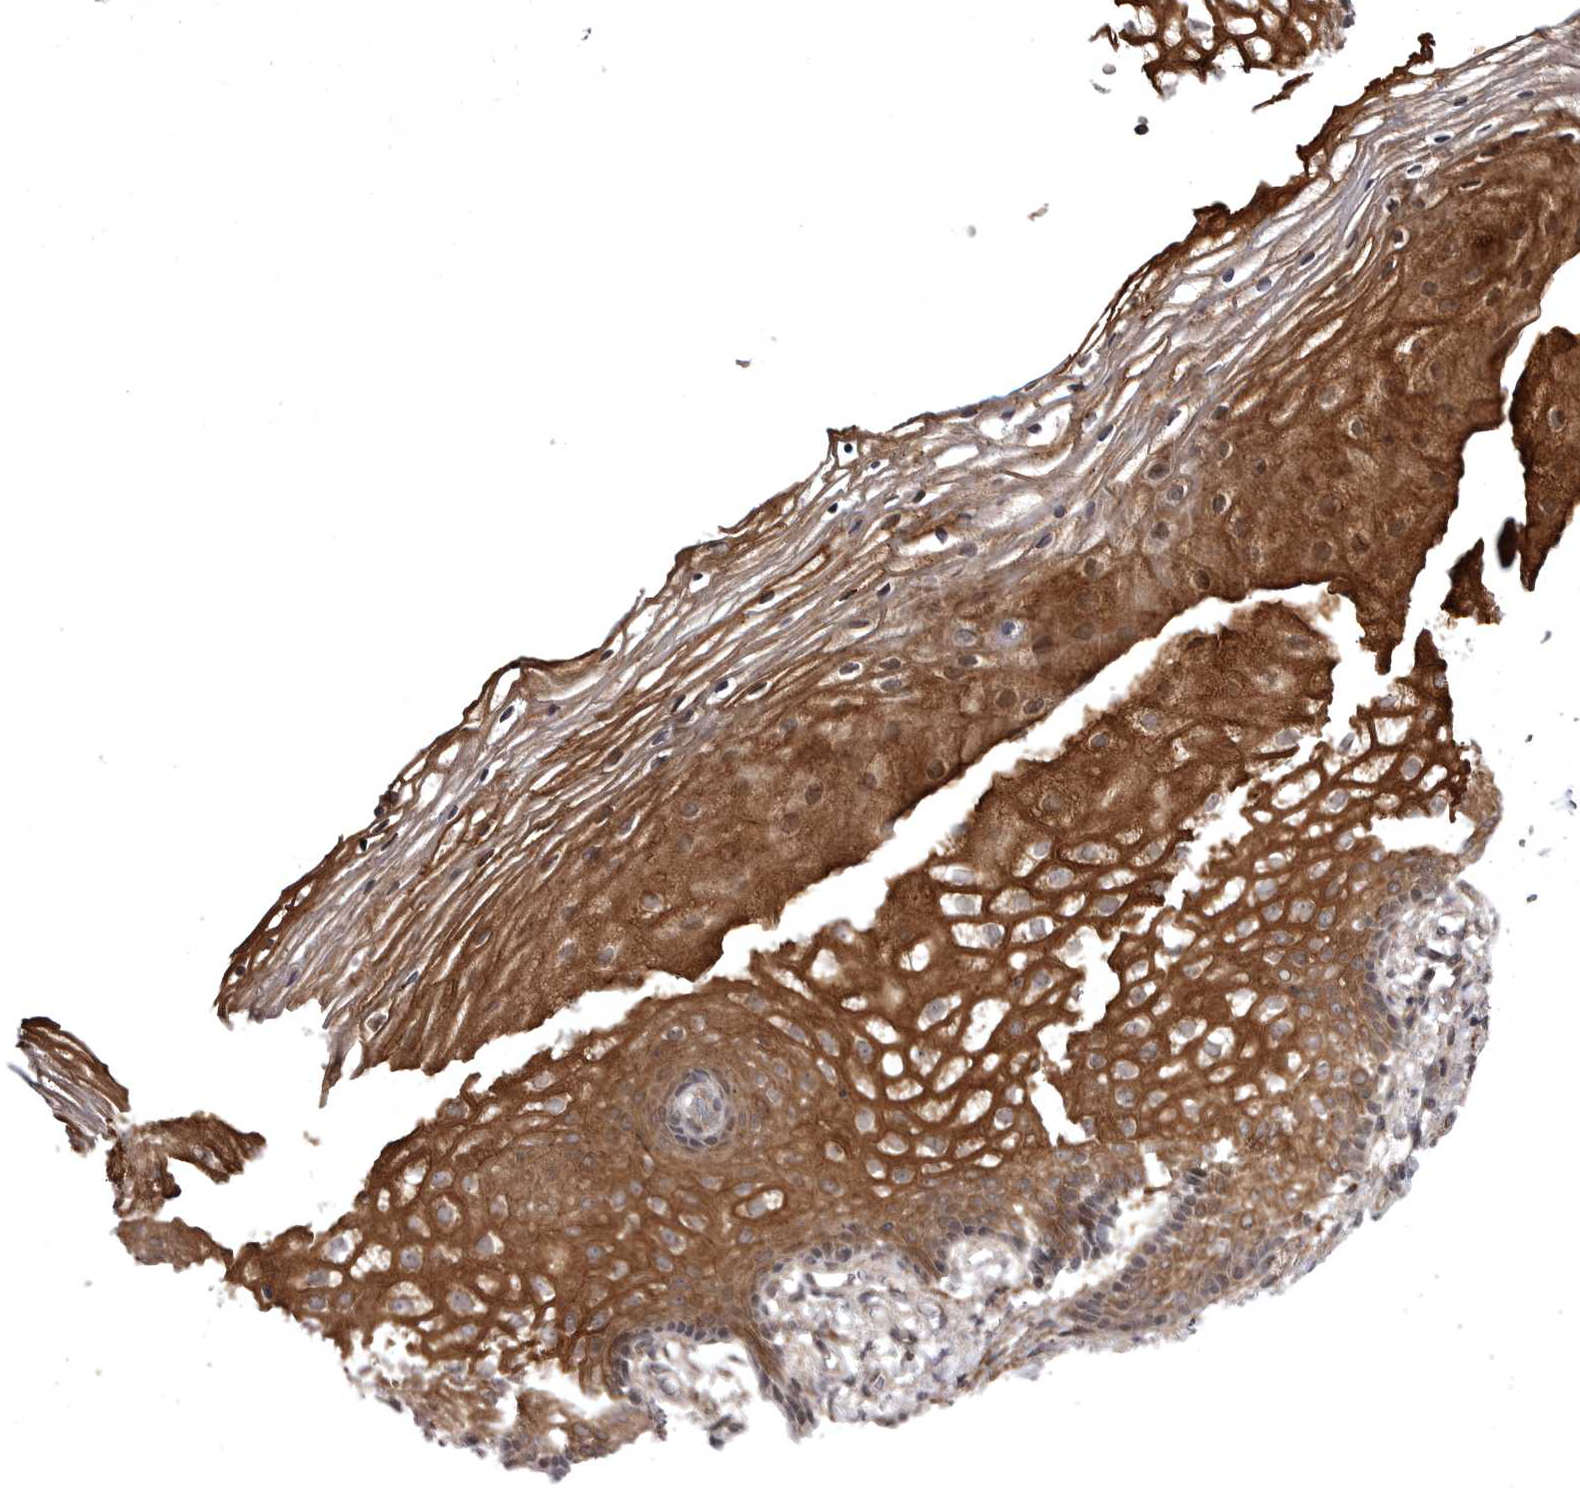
{"staining": {"intensity": "strong", "quantity": ">75%", "location": "cytoplasmic/membranous"}, "tissue": "vagina", "cell_type": "Squamous epithelial cells", "image_type": "normal", "snomed": [{"axis": "morphology", "description": "Normal tissue, NOS"}, {"axis": "topography", "description": "Vagina"}], "caption": "The immunohistochemical stain shows strong cytoplasmic/membranous positivity in squamous epithelial cells of normal vagina.", "gene": "SNX16", "patient": {"sex": "female", "age": 60}}